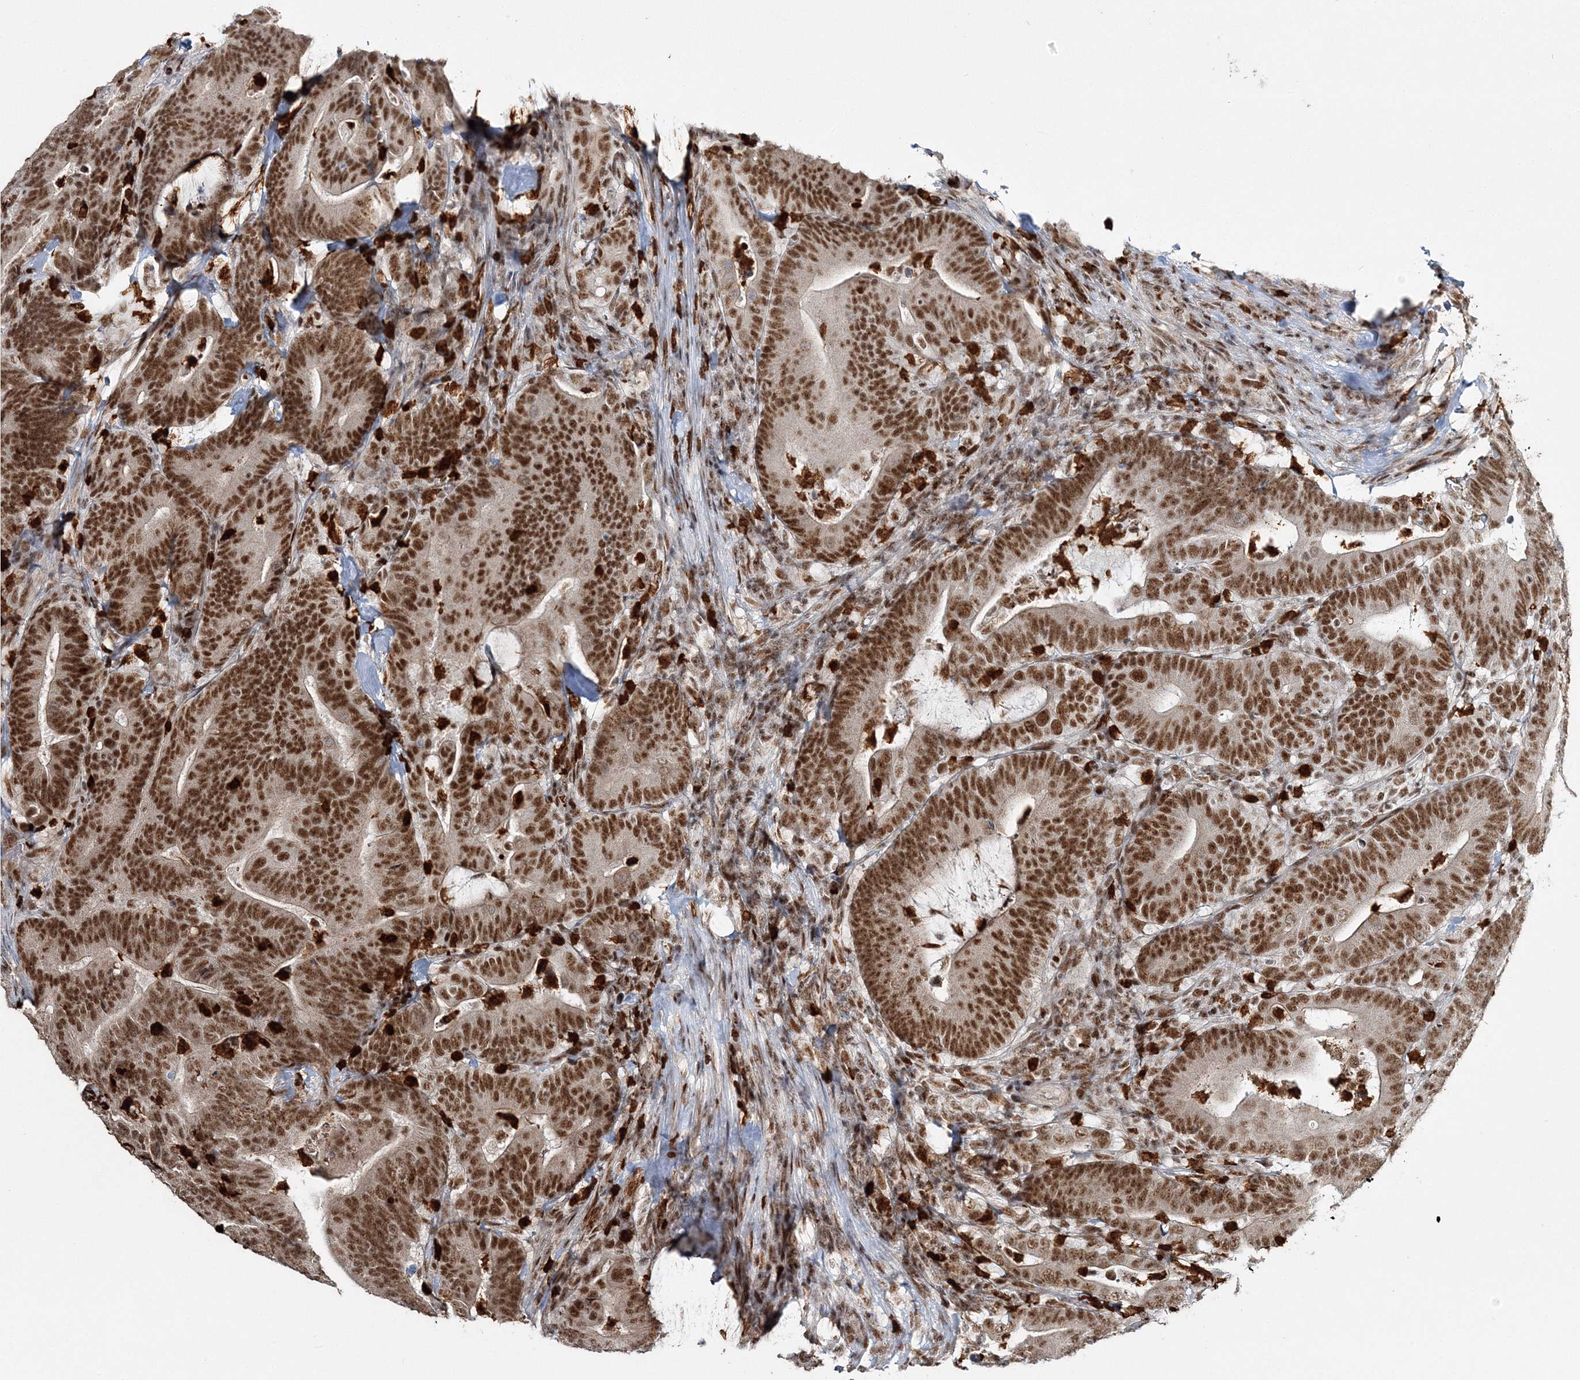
{"staining": {"intensity": "strong", "quantity": ">75%", "location": "cytoplasmic/membranous,nuclear"}, "tissue": "colorectal cancer", "cell_type": "Tumor cells", "image_type": "cancer", "snomed": [{"axis": "morphology", "description": "Adenocarcinoma, NOS"}, {"axis": "topography", "description": "Colon"}], "caption": "Approximately >75% of tumor cells in human adenocarcinoma (colorectal) show strong cytoplasmic/membranous and nuclear protein expression as visualized by brown immunohistochemical staining.", "gene": "QRICH1", "patient": {"sex": "female", "age": 66}}